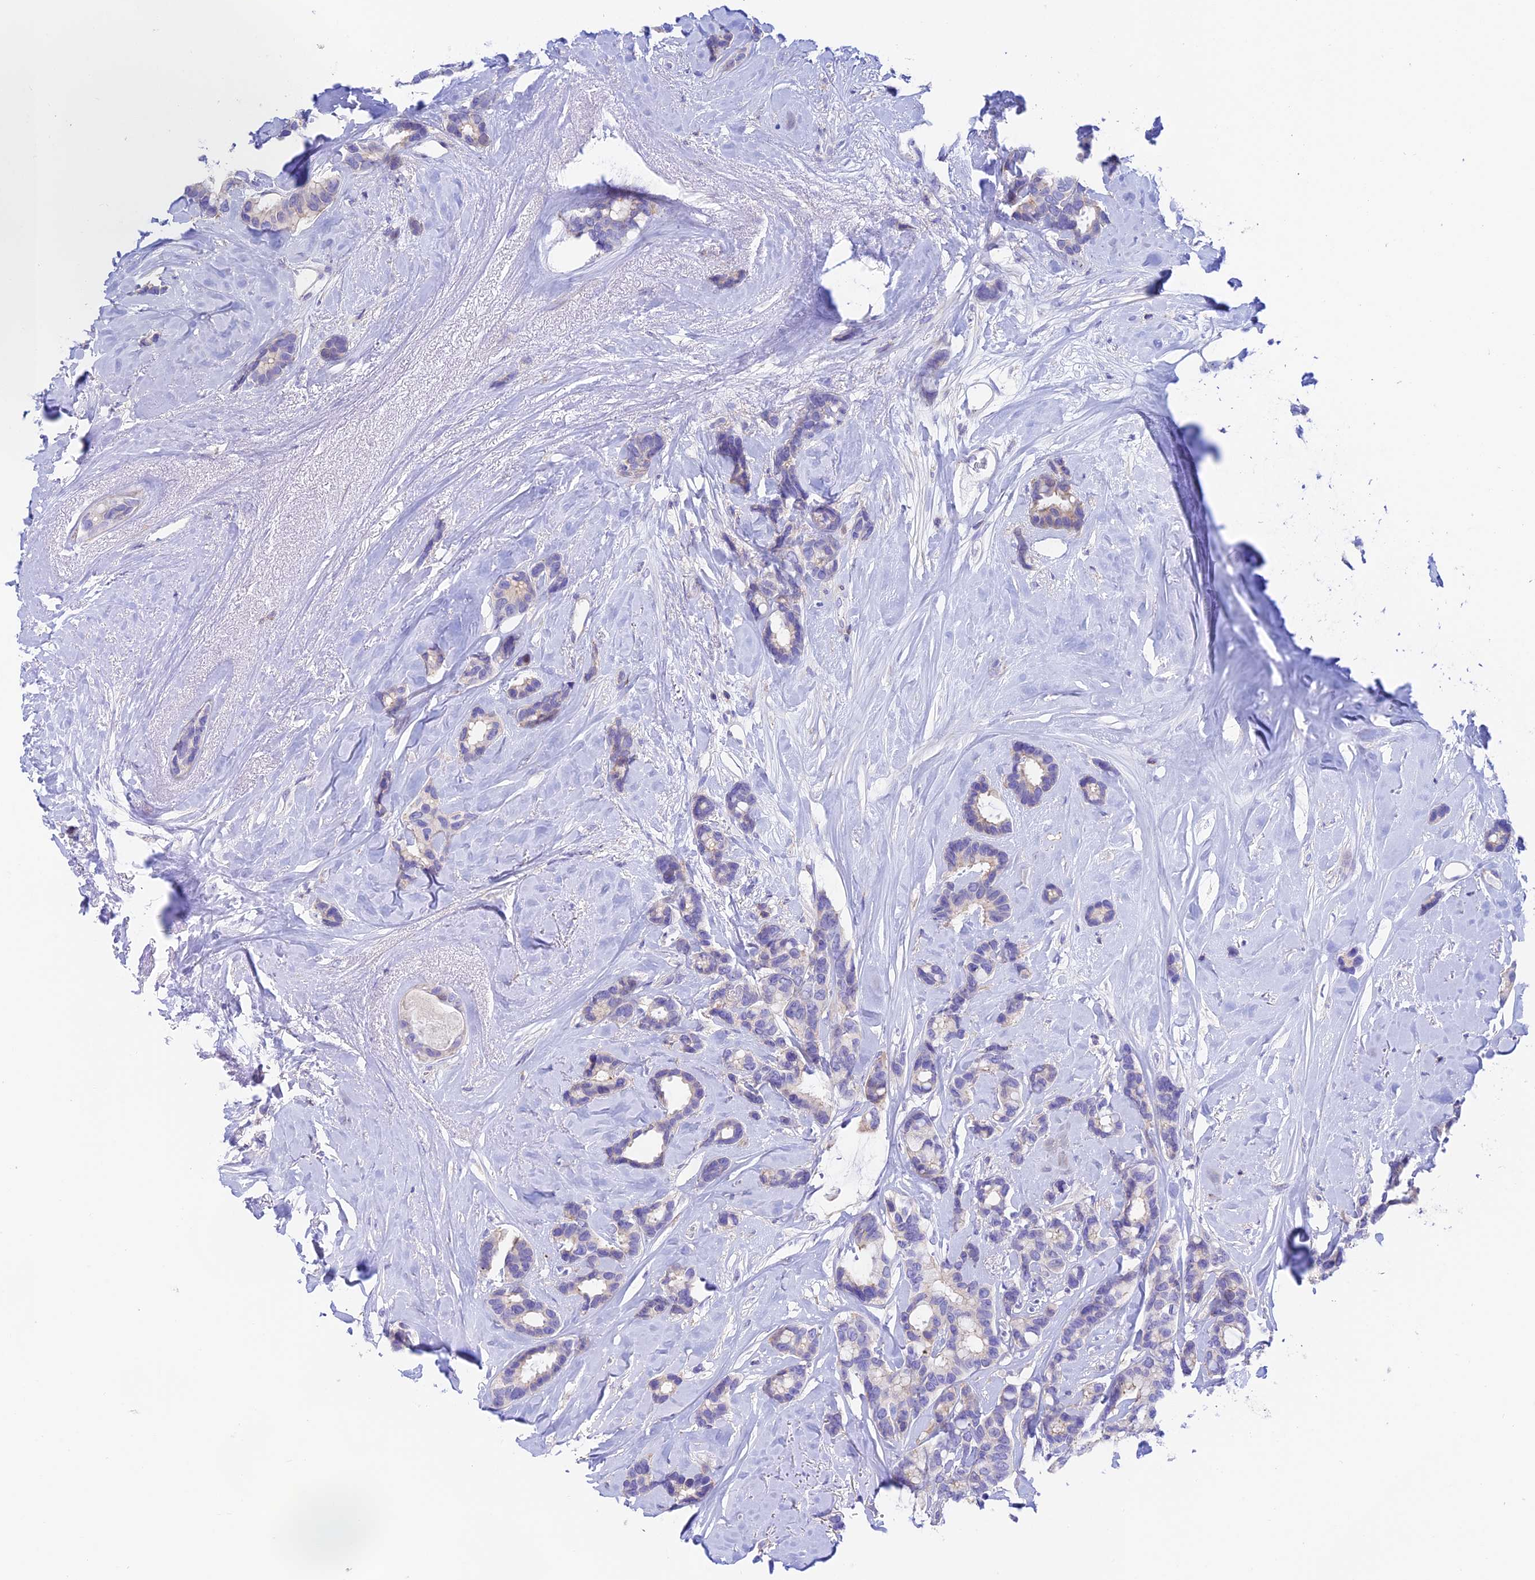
{"staining": {"intensity": "negative", "quantity": "none", "location": "none"}, "tissue": "breast cancer", "cell_type": "Tumor cells", "image_type": "cancer", "snomed": [{"axis": "morphology", "description": "Duct carcinoma"}, {"axis": "topography", "description": "Breast"}], "caption": "IHC of breast cancer (intraductal carcinoma) reveals no expression in tumor cells.", "gene": "PRIM1", "patient": {"sex": "female", "age": 87}}